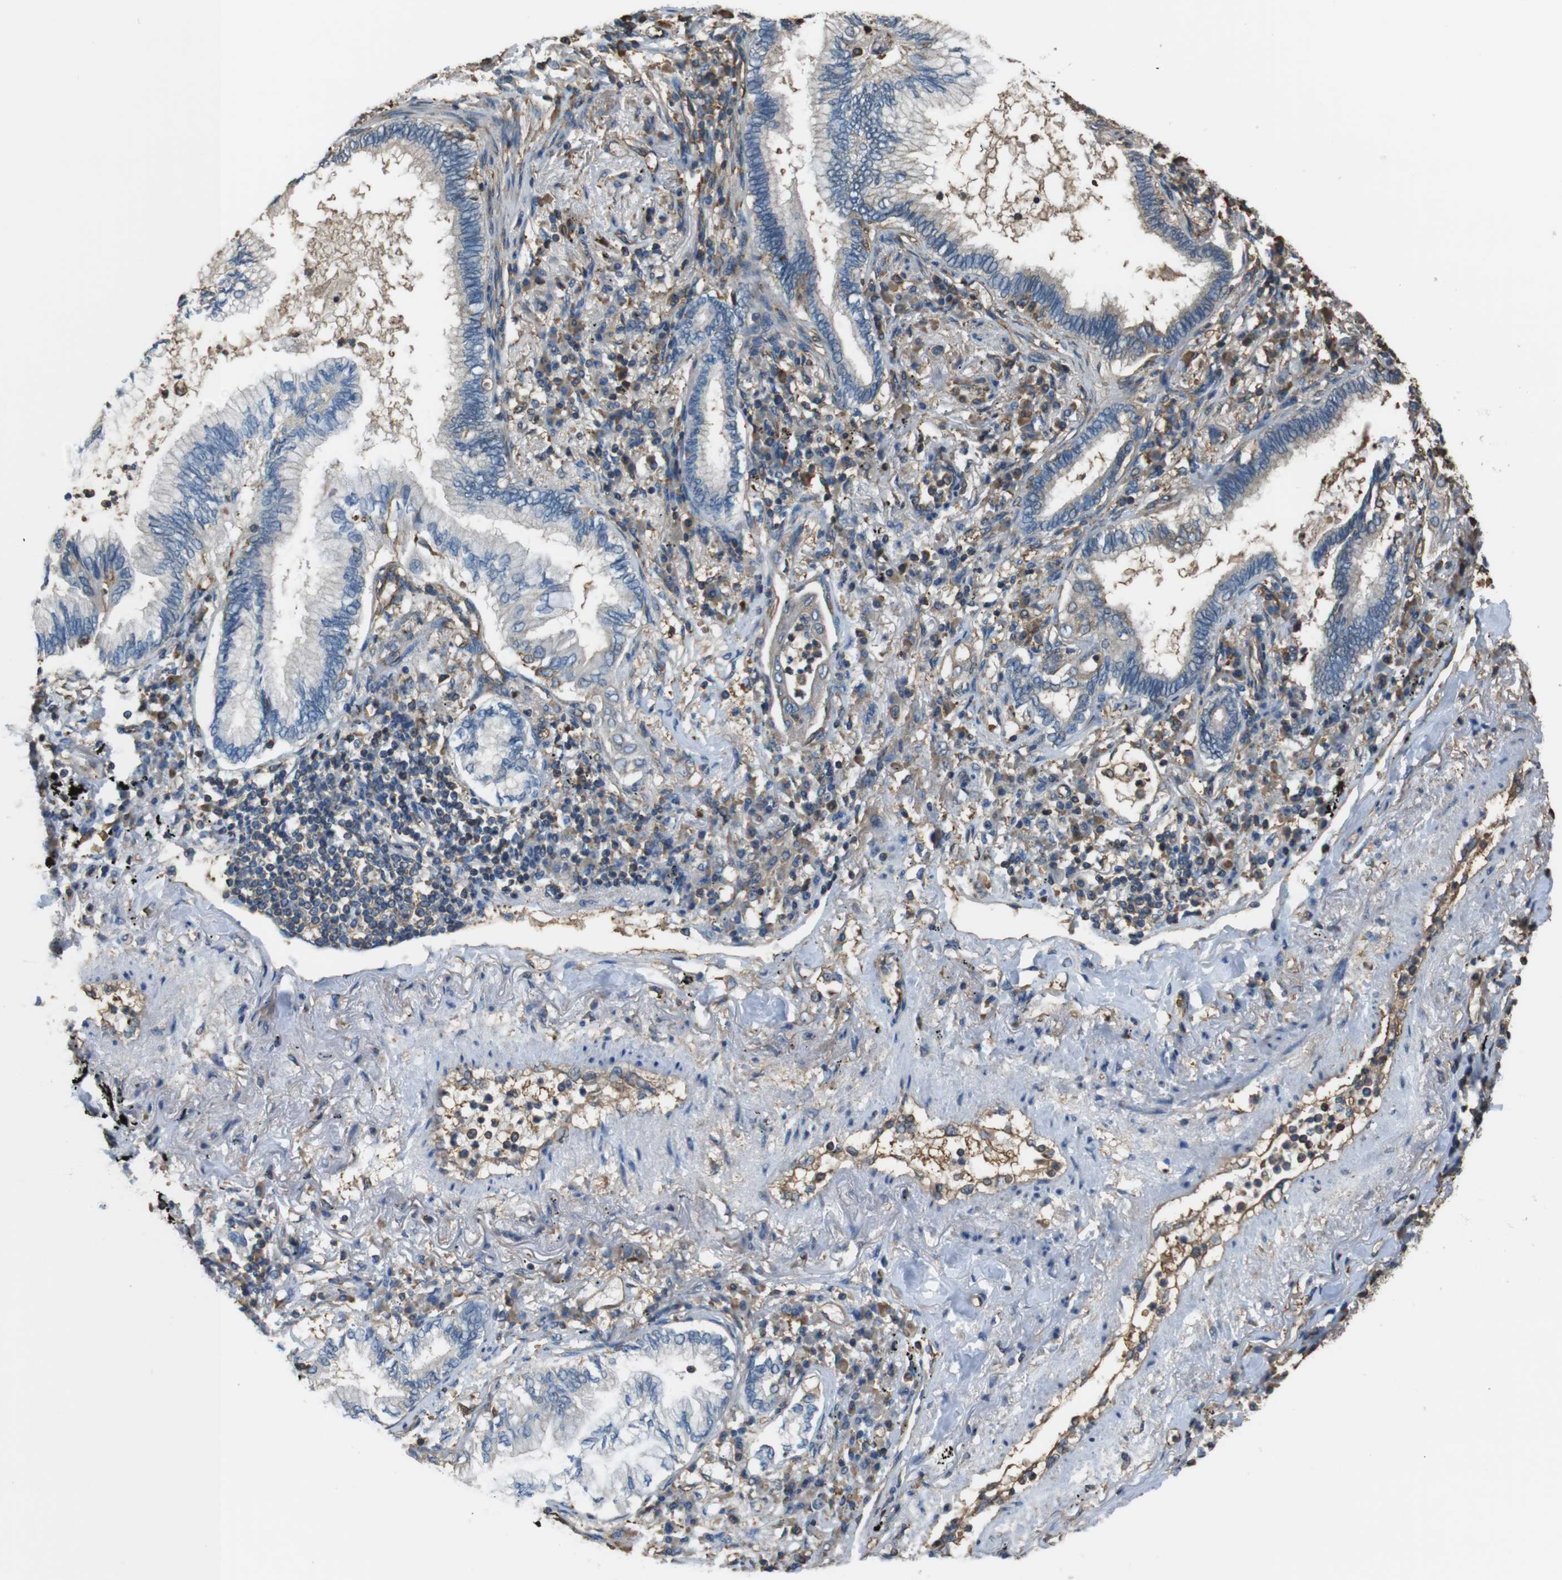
{"staining": {"intensity": "negative", "quantity": "none", "location": "none"}, "tissue": "lung cancer", "cell_type": "Tumor cells", "image_type": "cancer", "snomed": [{"axis": "morphology", "description": "Normal tissue, NOS"}, {"axis": "morphology", "description": "Adenocarcinoma, NOS"}, {"axis": "topography", "description": "Bronchus"}, {"axis": "topography", "description": "Lung"}], "caption": "Photomicrograph shows no protein positivity in tumor cells of lung cancer tissue.", "gene": "FCAR", "patient": {"sex": "female", "age": 70}}